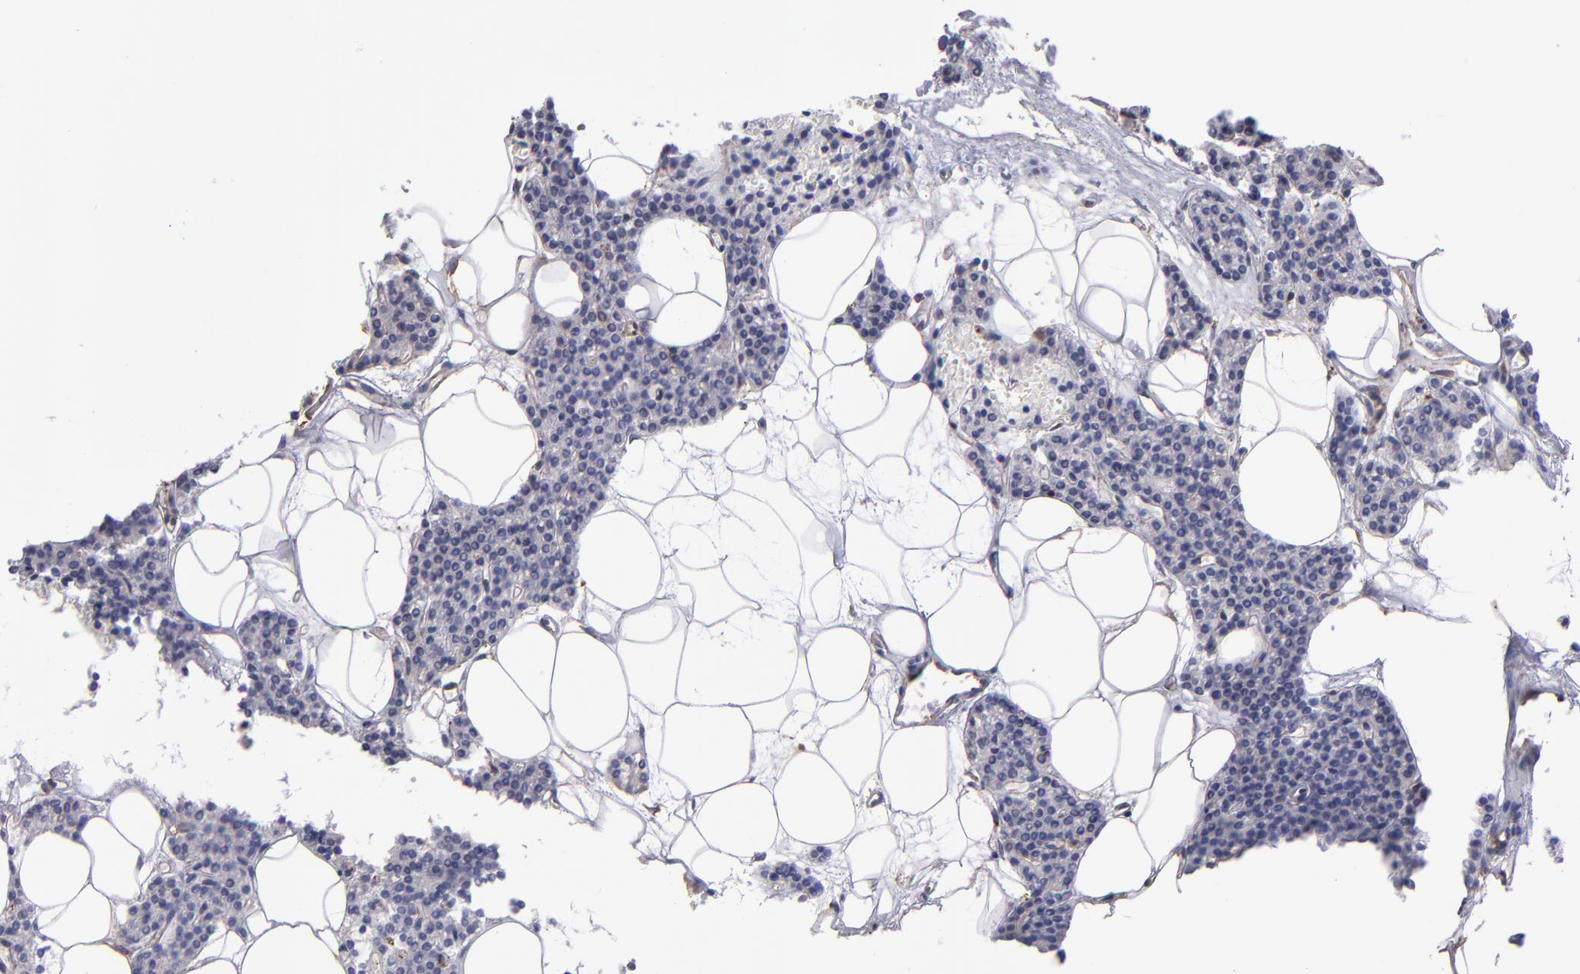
{"staining": {"intensity": "moderate", "quantity": "<25%", "location": "cytoplasmic/membranous"}, "tissue": "parathyroid gland", "cell_type": "Glandular cells", "image_type": "normal", "snomed": [{"axis": "morphology", "description": "Normal tissue, NOS"}, {"axis": "topography", "description": "Parathyroid gland"}], "caption": "Unremarkable parathyroid gland was stained to show a protein in brown. There is low levels of moderate cytoplasmic/membranous staining in approximately <25% of glandular cells. (IHC, brightfield microscopy, high magnification).", "gene": "MVP", "patient": {"sex": "male", "age": 24}}